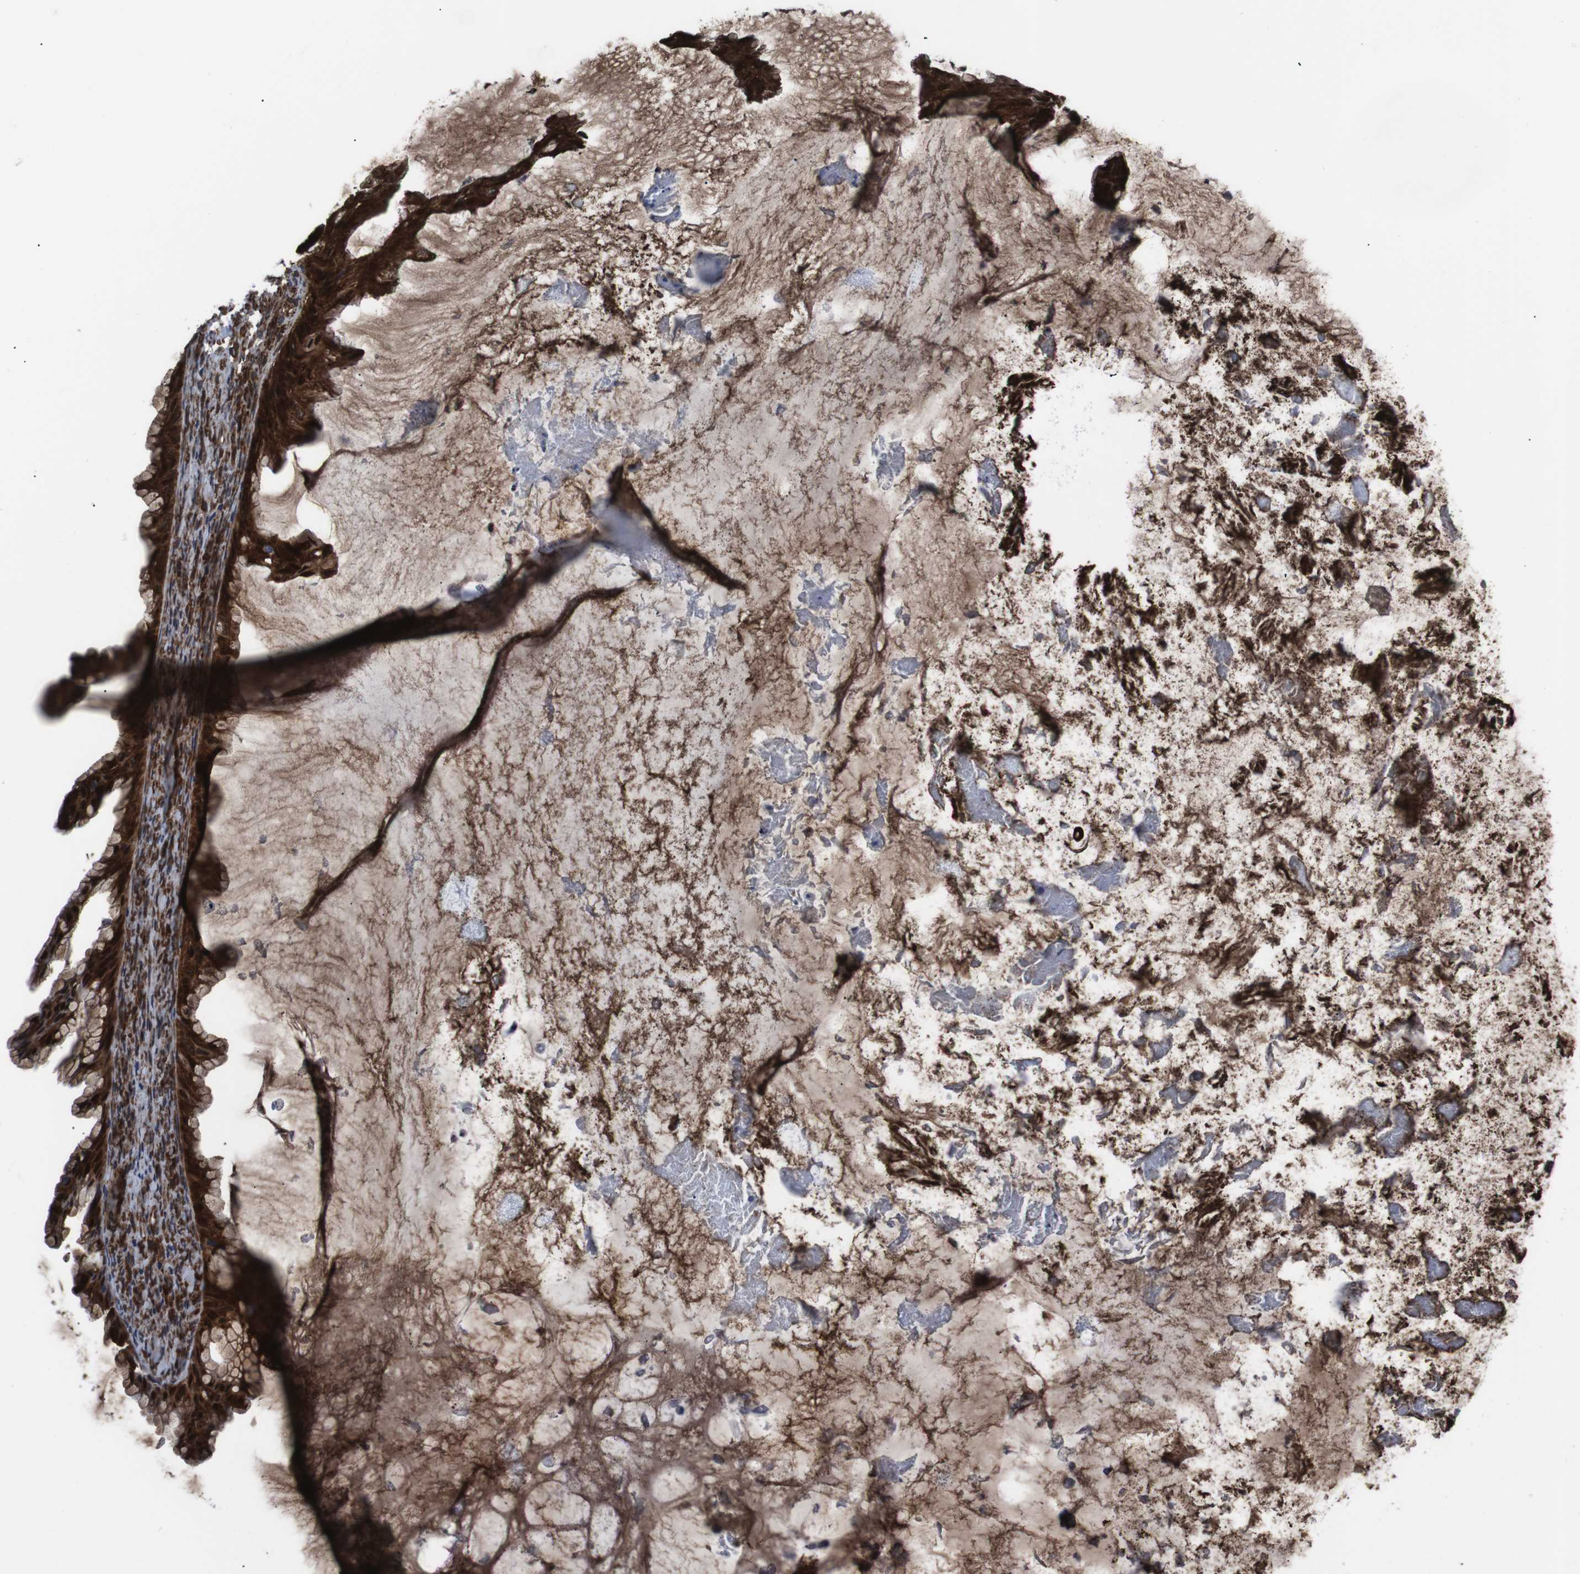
{"staining": {"intensity": "strong", "quantity": ">75%", "location": "cytoplasmic/membranous"}, "tissue": "ovarian cancer", "cell_type": "Tumor cells", "image_type": "cancer", "snomed": [{"axis": "morphology", "description": "Cystadenocarcinoma, mucinous, NOS"}, {"axis": "topography", "description": "Ovary"}], "caption": "Protein analysis of ovarian cancer (mucinous cystadenocarcinoma) tissue demonstrates strong cytoplasmic/membranous expression in approximately >75% of tumor cells. The protein of interest is stained brown, and the nuclei are stained in blue (DAB IHC with brightfield microscopy, high magnification).", "gene": "EIF4A2", "patient": {"sex": "female", "age": 61}}